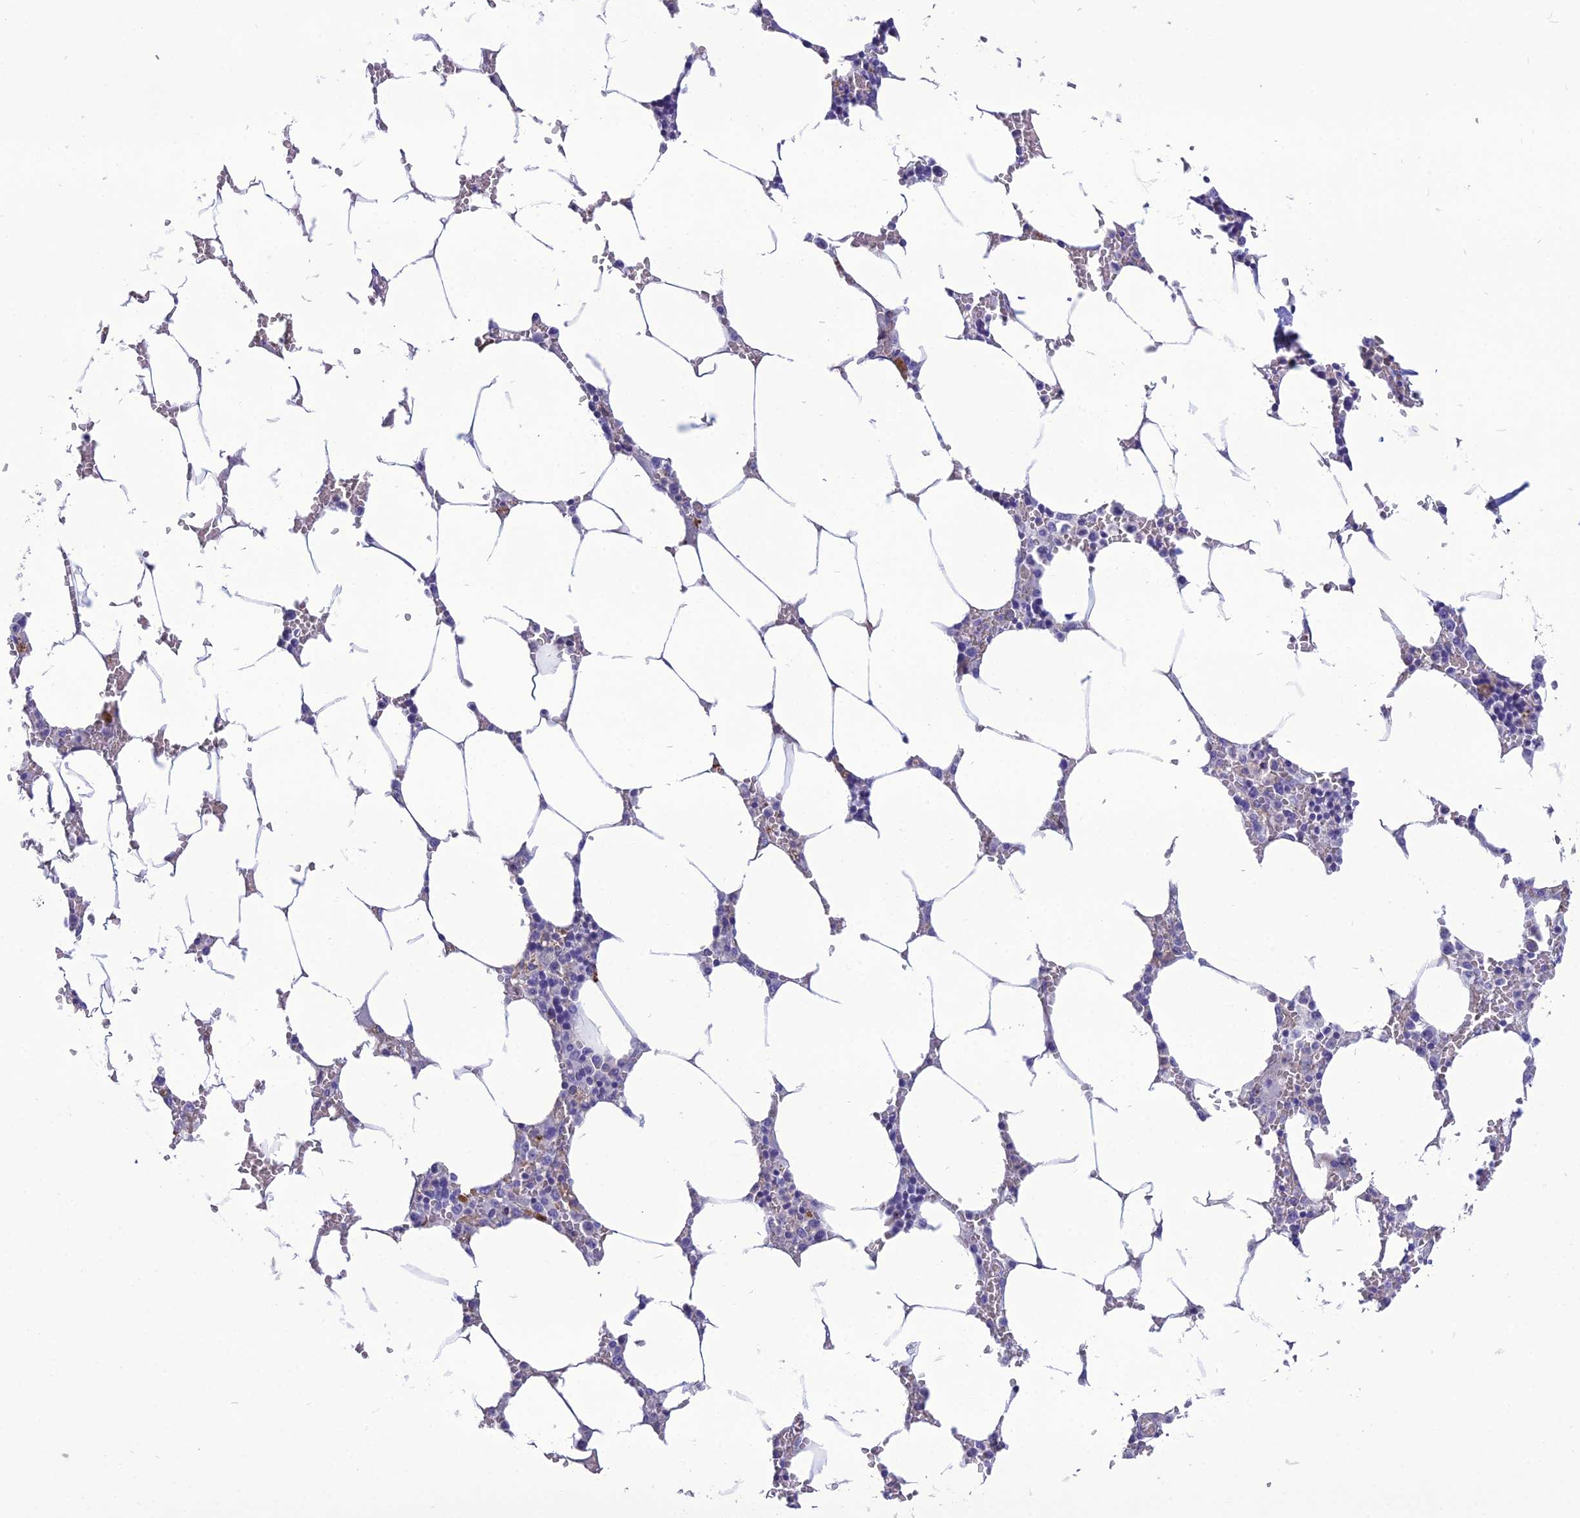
{"staining": {"intensity": "negative", "quantity": "none", "location": "none"}, "tissue": "bone marrow", "cell_type": "Hematopoietic cells", "image_type": "normal", "snomed": [{"axis": "morphology", "description": "Normal tissue, NOS"}, {"axis": "topography", "description": "Bone marrow"}], "caption": "The immunohistochemistry (IHC) histopathology image has no significant positivity in hematopoietic cells of bone marrow.", "gene": "OR56B1", "patient": {"sex": "male", "age": 70}}